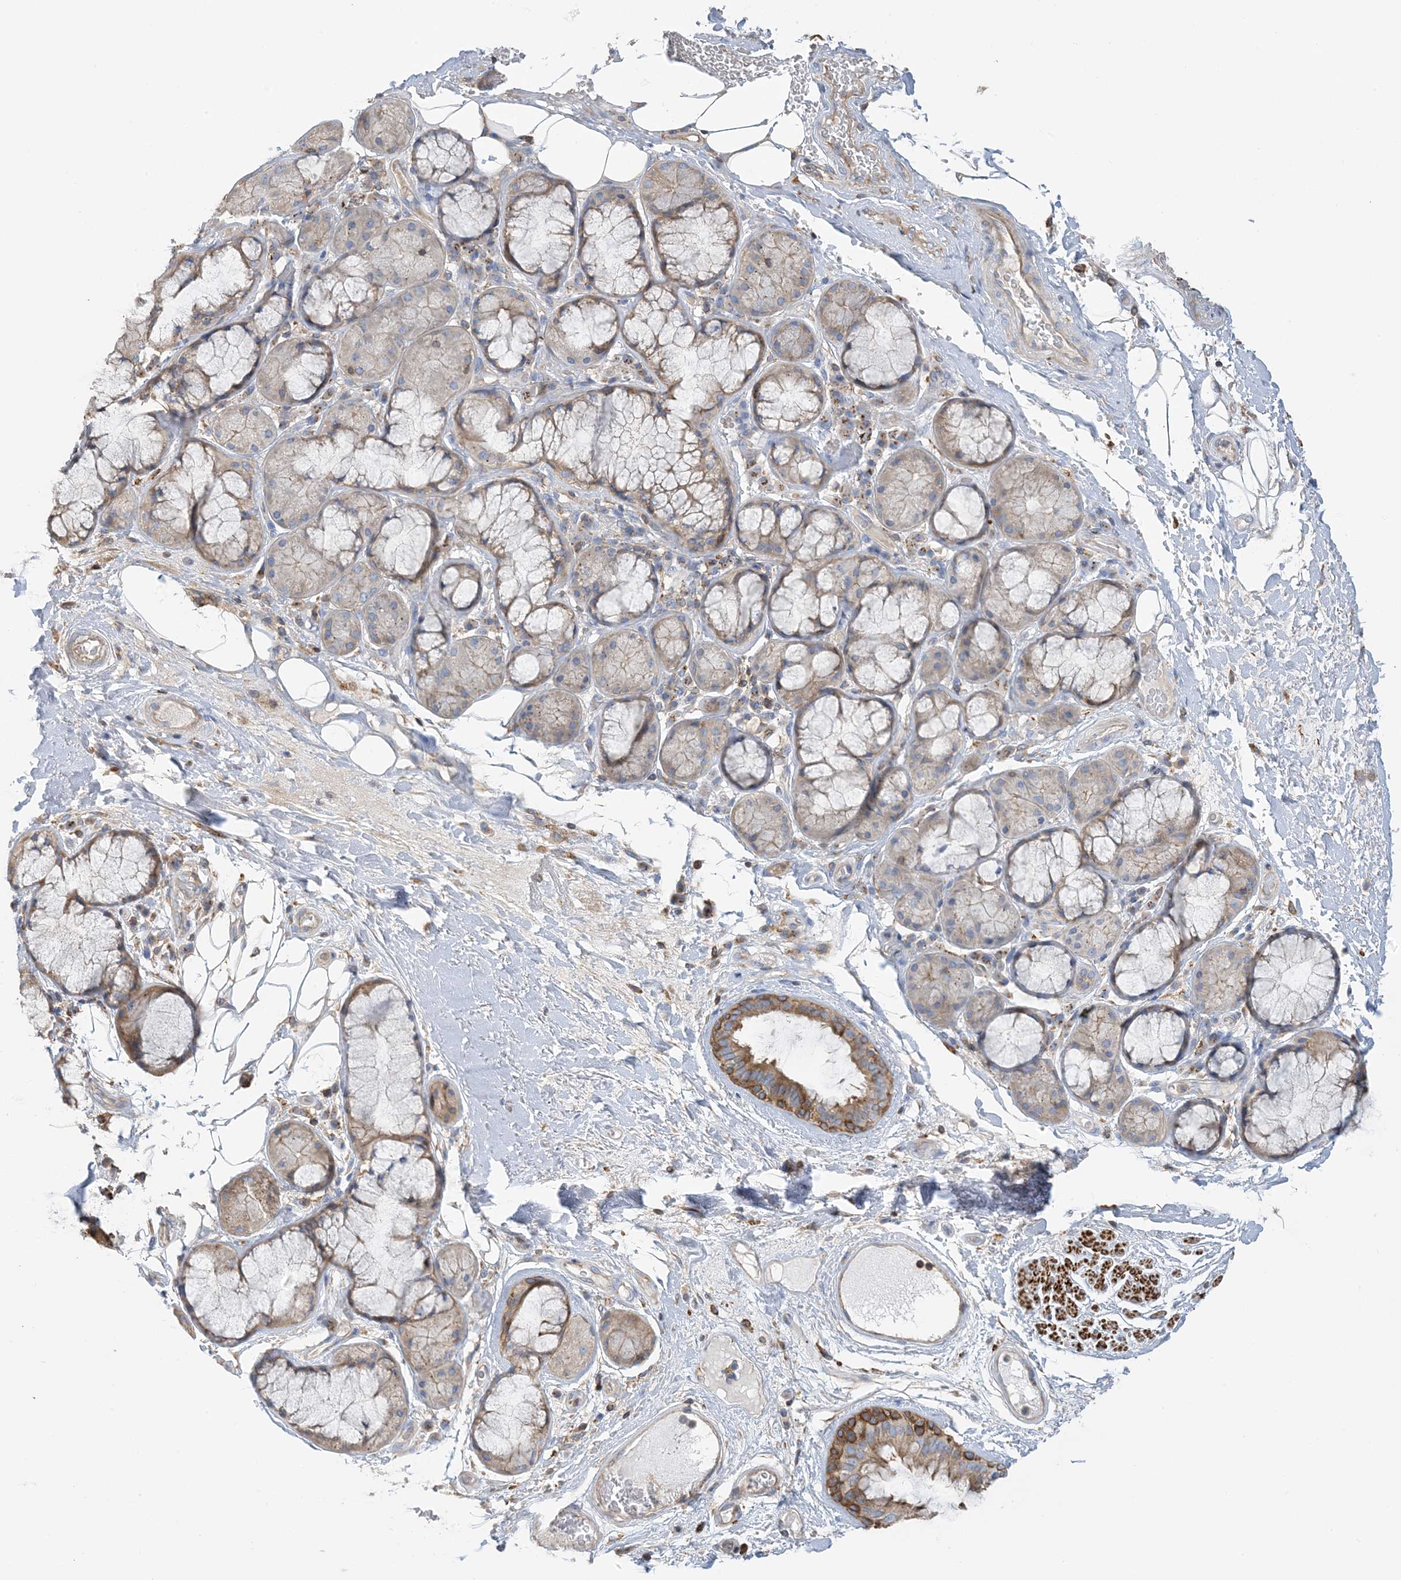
{"staining": {"intensity": "moderate", "quantity": "25%-75%", "location": "cytoplasmic/membranous"}, "tissue": "bronchus", "cell_type": "Respiratory epithelial cells", "image_type": "normal", "snomed": [{"axis": "morphology", "description": "Normal tissue, NOS"}, {"axis": "morphology", "description": "Squamous cell carcinoma, NOS"}, {"axis": "topography", "description": "Lymph node"}, {"axis": "topography", "description": "Bronchus"}, {"axis": "topography", "description": "Lung"}], "caption": "High-magnification brightfield microscopy of benign bronchus stained with DAB (3,3'-diaminobenzidine) (brown) and counterstained with hematoxylin (blue). respiratory epithelial cells exhibit moderate cytoplasmic/membranous positivity is identified in approximately25%-75% of cells.", "gene": "CALHM5", "patient": {"sex": "male", "age": 66}}